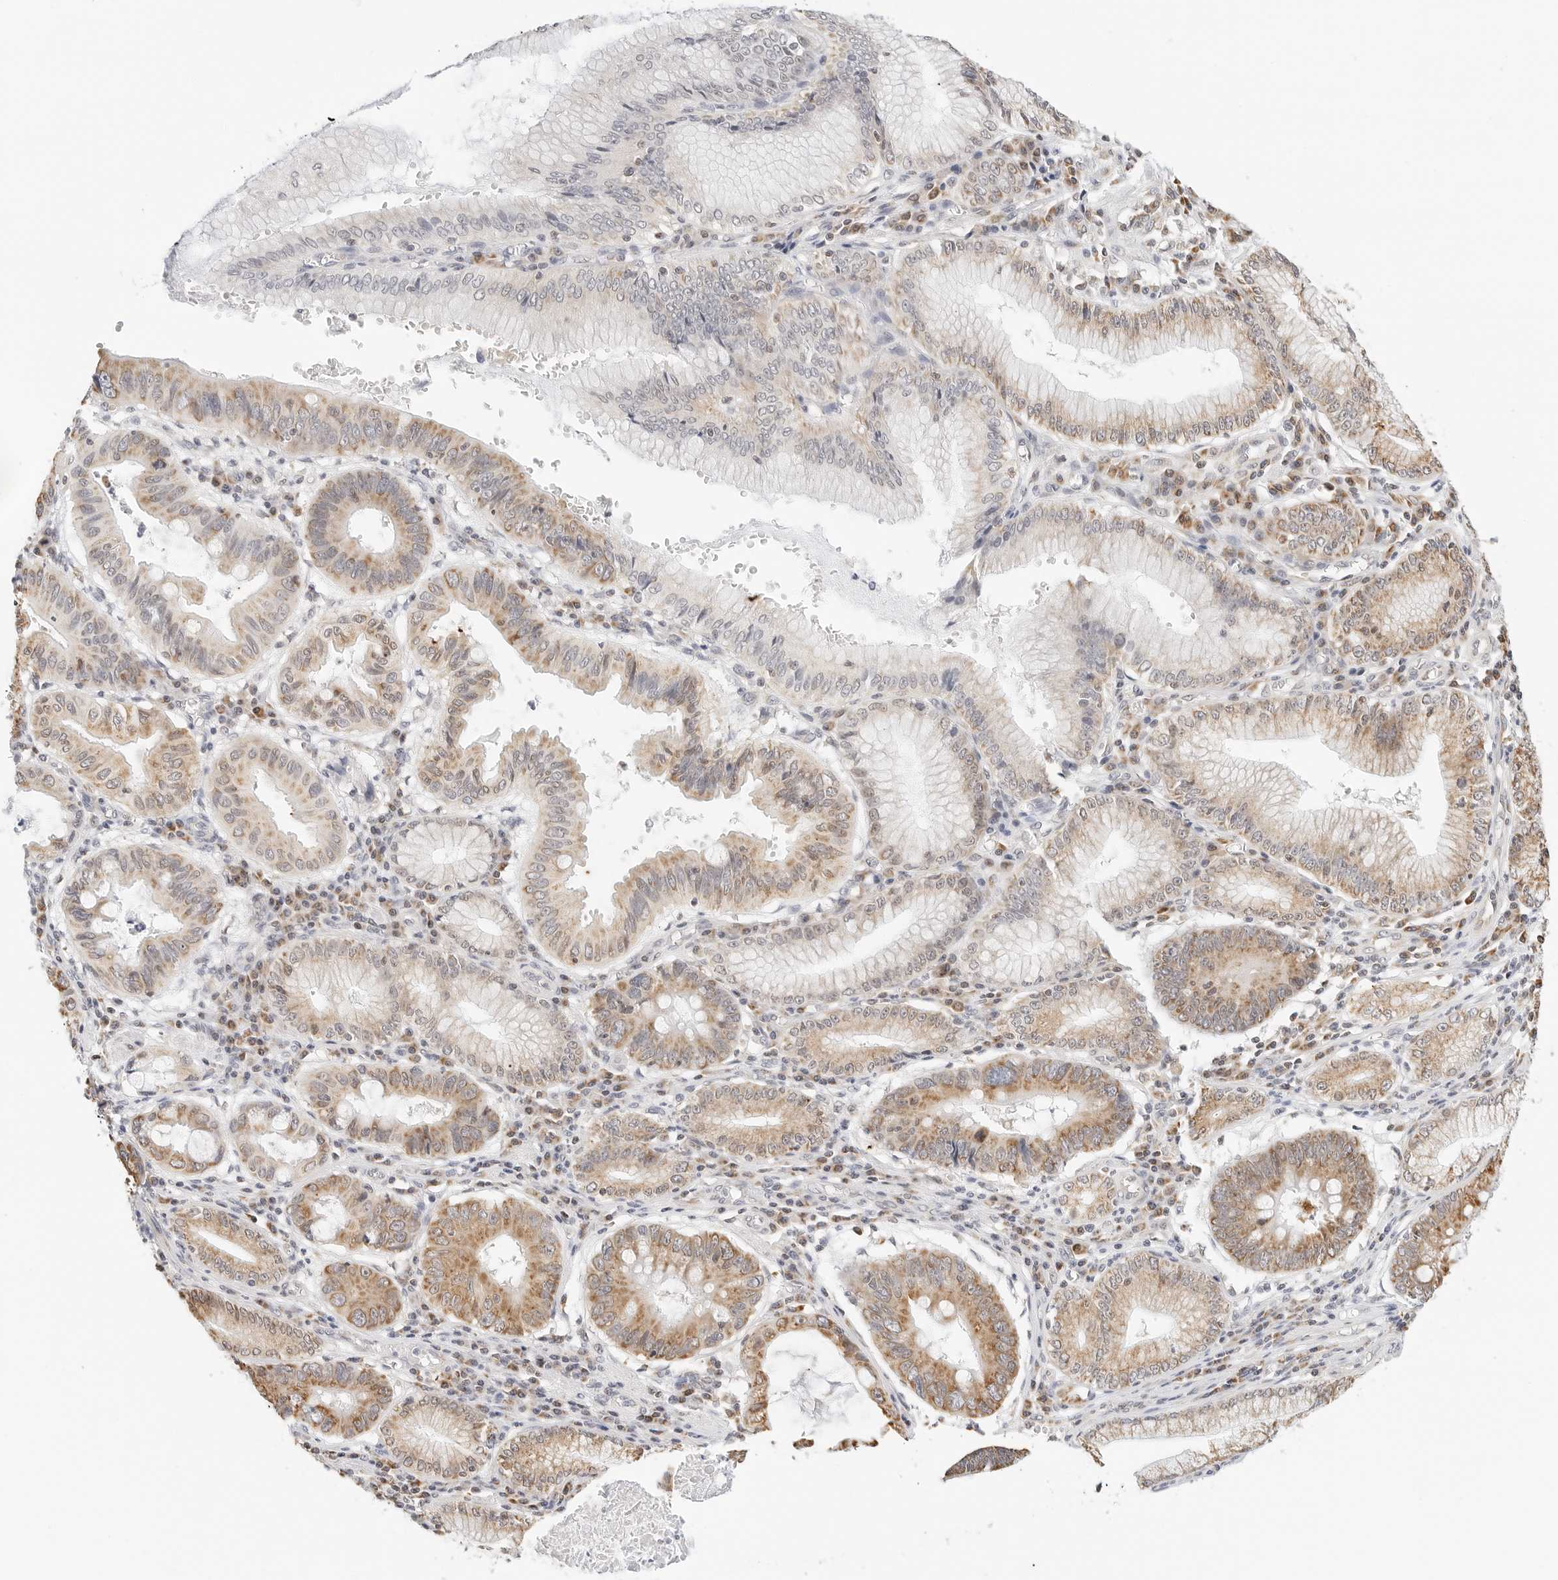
{"staining": {"intensity": "moderate", "quantity": "25%-75%", "location": "cytoplasmic/membranous"}, "tissue": "stomach cancer", "cell_type": "Tumor cells", "image_type": "cancer", "snomed": [{"axis": "morphology", "description": "Adenocarcinoma, NOS"}, {"axis": "topography", "description": "Stomach"}], "caption": "This is an image of IHC staining of stomach cancer, which shows moderate expression in the cytoplasmic/membranous of tumor cells.", "gene": "ATL1", "patient": {"sex": "male", "age": 59}}